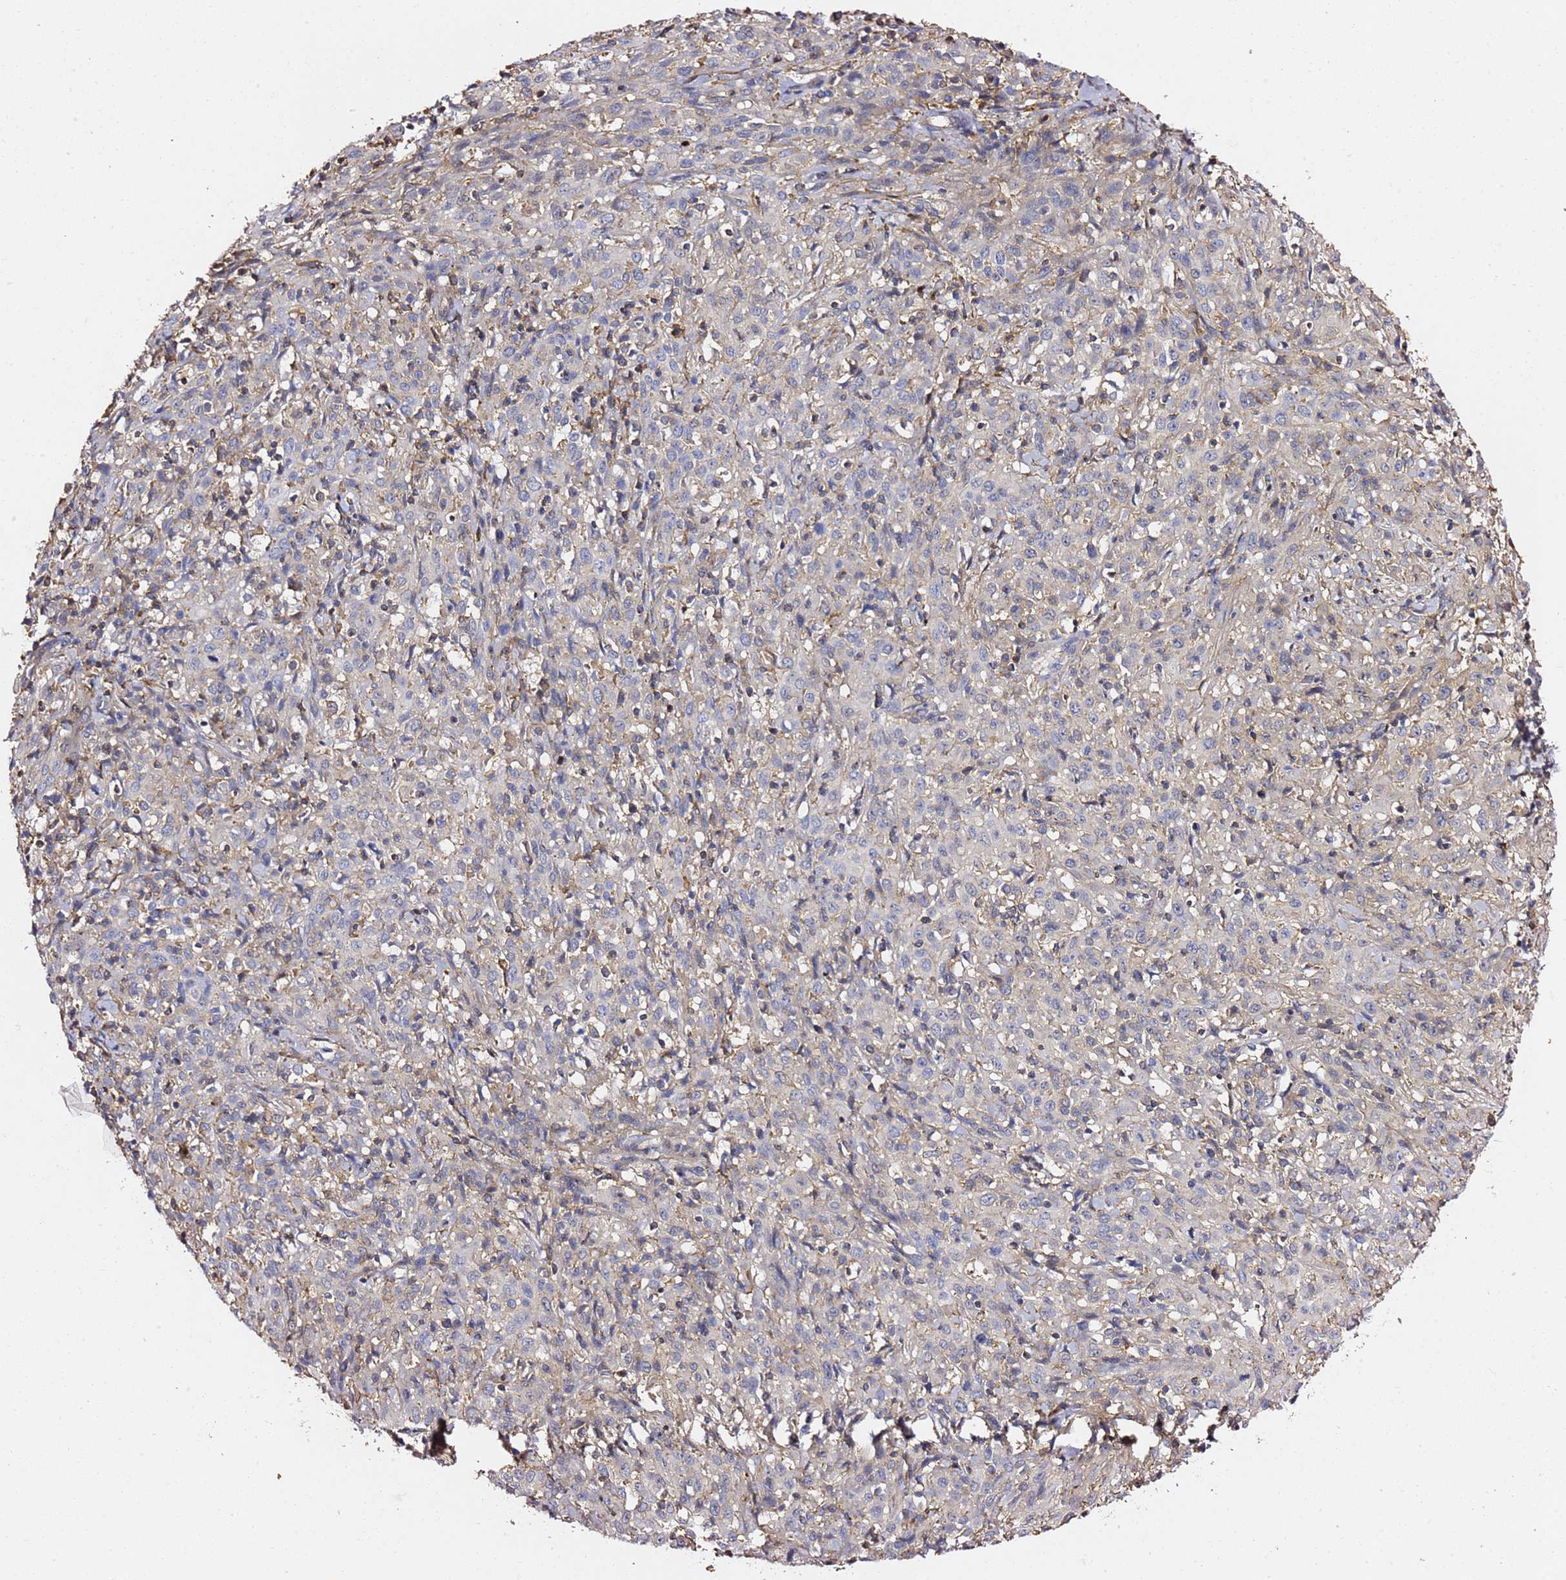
{"staining": {"intensity": "negative", "quantity": "none", "location": "none"}, "tissue": "cervical cancer", "cell_type": "Tumor cells", "image_type": "cancer", "snomed": [{"axis": "morphology", "description": "Squamous cell carcinoma, NOS"}, {"axis": "topography", "description": "Cervix"}], "caption": "Immunohistochemistry of human squamous cell carcinoma (cervical) displays no staining in tumor cells. (Immunohistochemistry, brightfield microscopy, high magnification).", "gene": "ZFP36L2", "patient": {"sex": "female", "age": 57}}